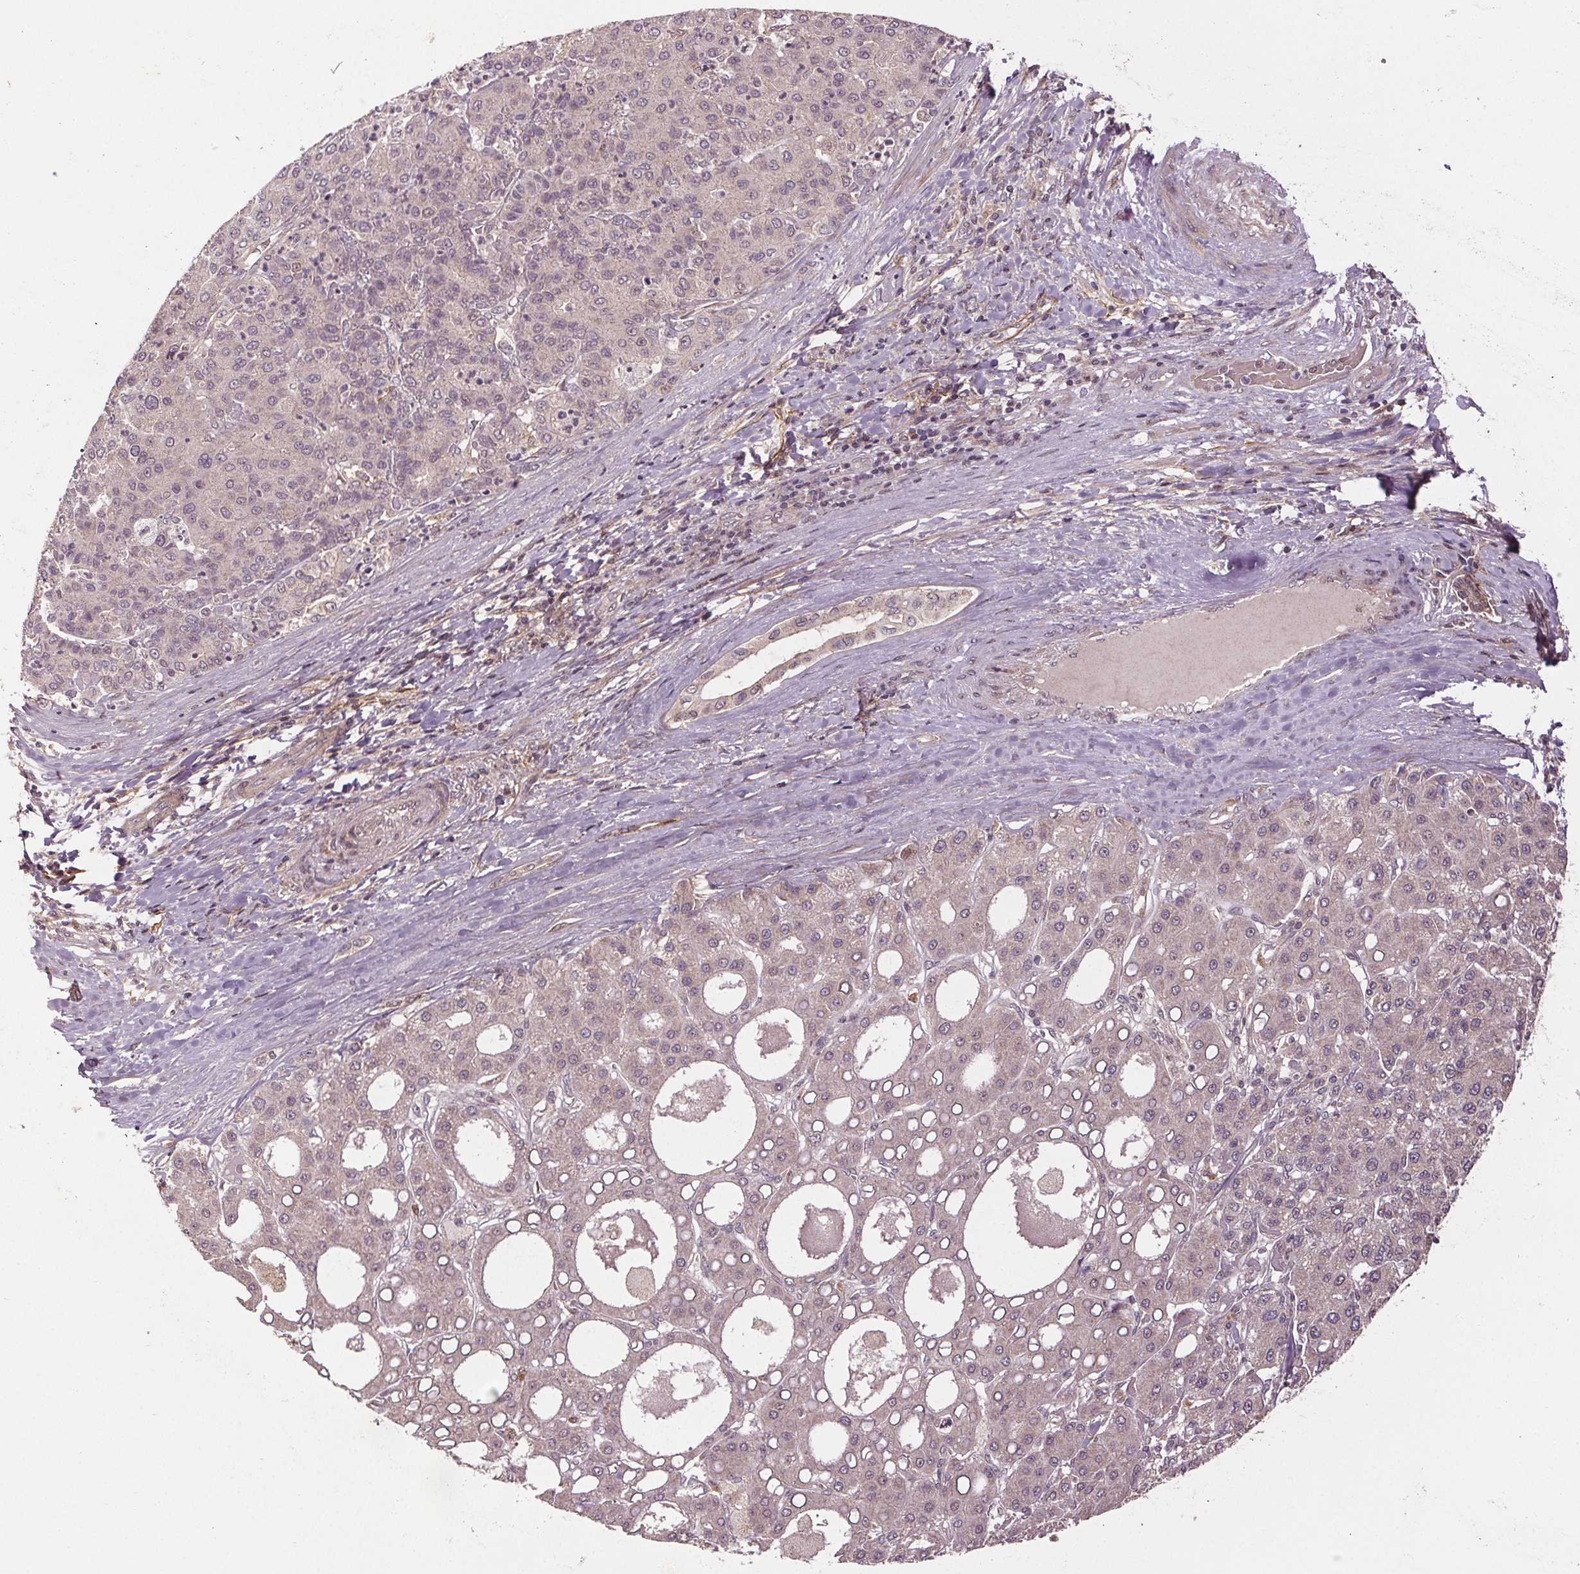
{"staining": {"intensity": "negative", "quantity": "none", "location": "none"}, "tissue": "liver cancer", "cell_type": "Tumor cells", "image_type": "cancer", "snomed": [{"axis": "morphology", "description": "Carcinoma, Hepatocellular, NOS"}, {"axis": "topography", "description": "Liver"}], "caption": "Hepatocellular carcinoma (liver) was stained to show a protein in brown. There is no significant positivity in tumor cells.", "gene": "EPHB3", "patient": {"sex": "male", "age": 65}}